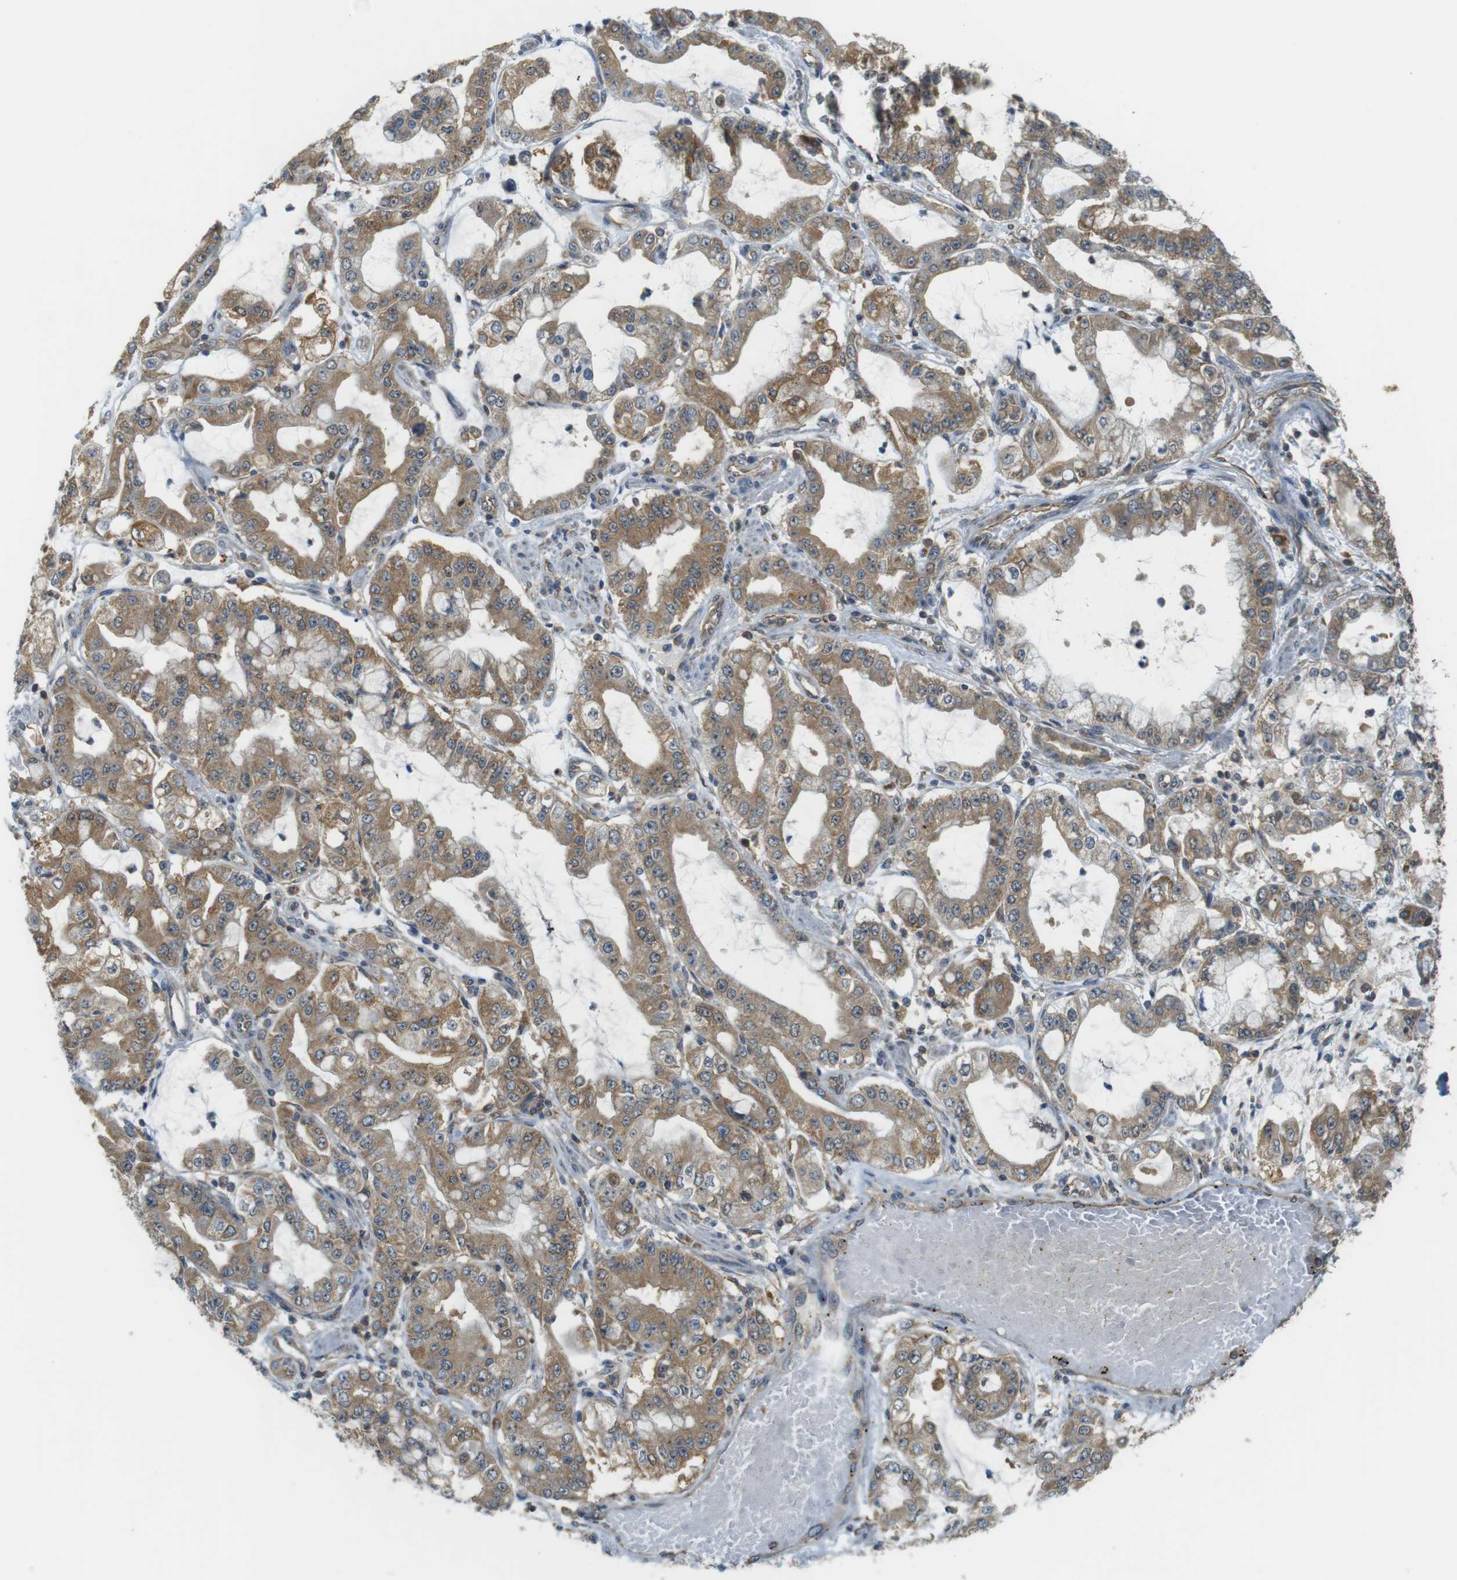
{"staining": {"intensity": "moderate", "quantity": ">75%", "location": "cytoplasmic/membranous"}, "tissue": "stomach cancer", "cell_type": "Tumor cells", "image_type": "cancer", "snomed": [{"axis": "morphology", "description": "Adenocarcinoma, NOS"}, {"axis": "topography", "description": "Stomach"}], "caption": "This is a micrograph of immunohistochemistry (IHC) staining of stomach cancer (adenocarcinoma), which shows moderate staining in the cytoplasmic/membranous of tumor cells.", "gene": "BRI3BP", "patient": {"sex": "male", "age": 76}}